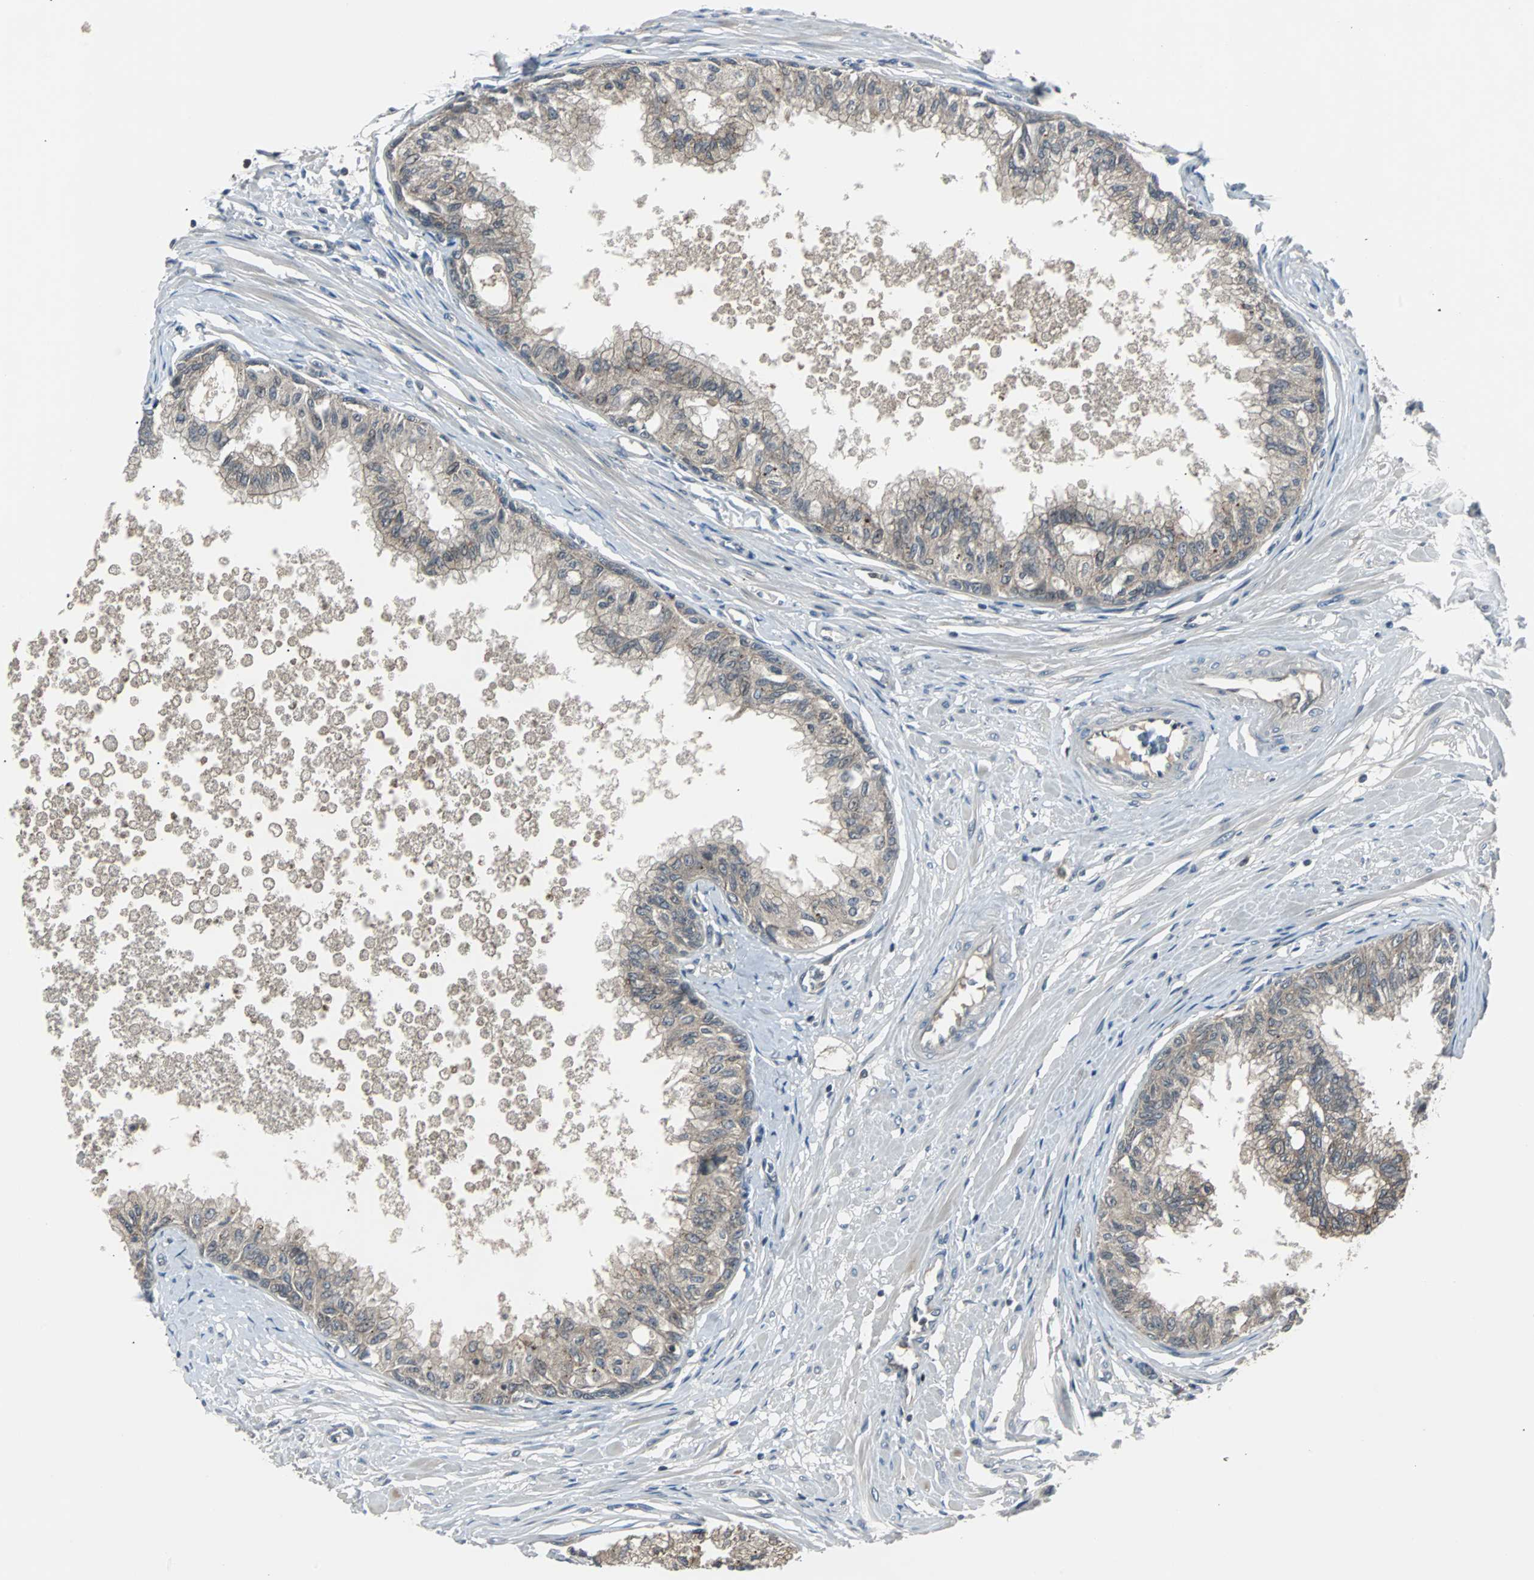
{"staining": {"intensity": "moderate", "quantity": ">75%", "location": "cytoplasmic/membranous"}, "tissue": "prostate", "cell_type": "Glandular cells", "image_type": "normal", "snomed": [{"axis": "morphology", "description": "Normal tissue, NOS"}, {"axis": "topography", "description": "Prostate"}, {"axis": "topography", "description": "Seminal veicle"}], "caption": "The immunohistochemical stain labels moderate cytoplasmic/membranous staining in glandular cells of unremarkable prostate.", "gene": "ARF1", "patient": {"sex": "male", "age": 60}}